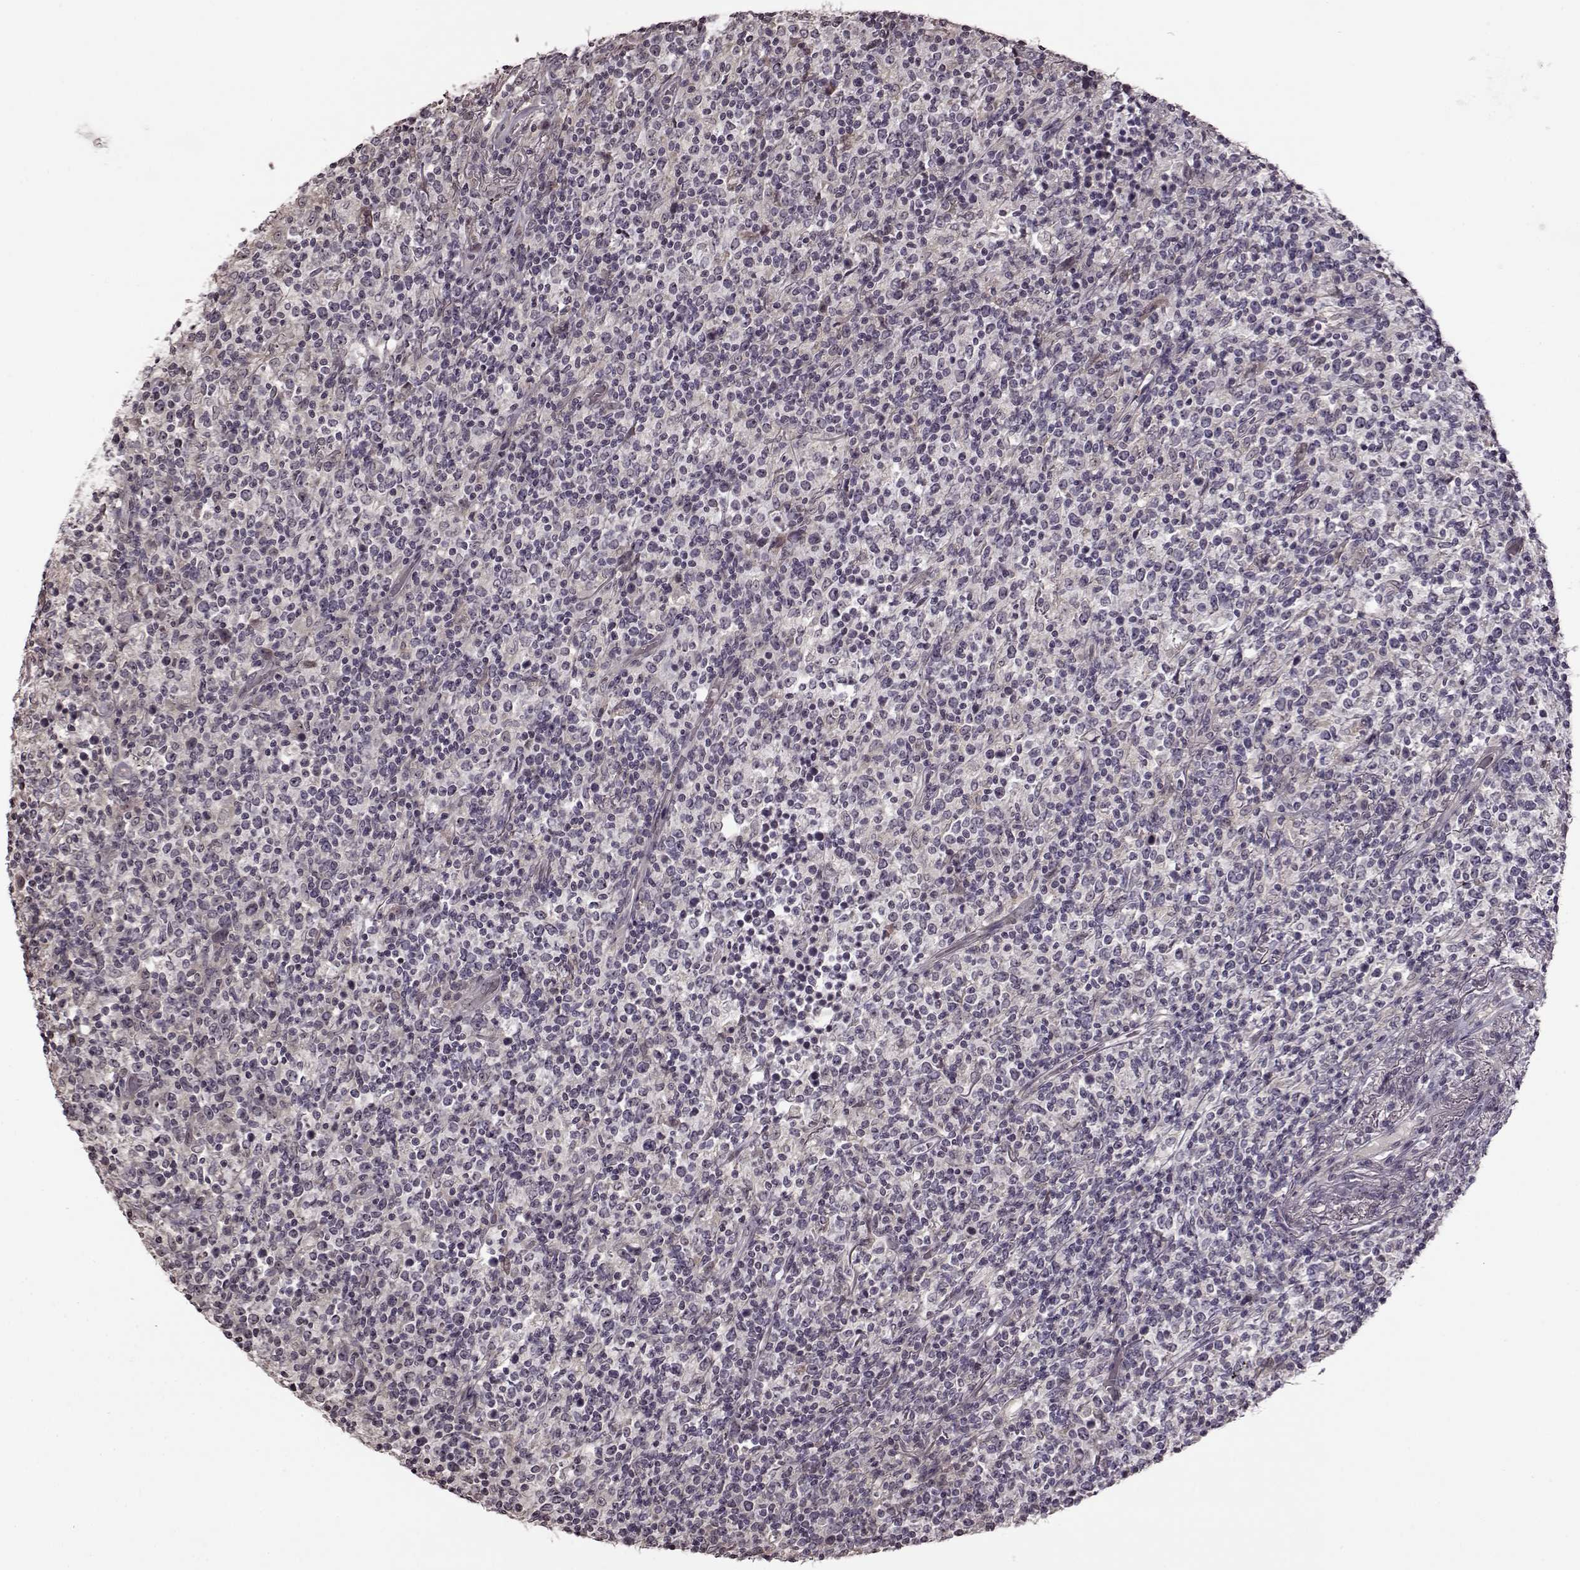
{"staining": {"intensity": "negative", "quantity": "none", "location": "none"}, "tissue": "lymphoma", "cell_type": "Tumor cells", "image_type": "cancer", "snomed": [{"axis": "morphology", "description": "Malignant lymphoma, non-Hodgkin's type, High grade"}, {"axis": "topography", "description": "Lung"}], "caption": "A micrograph of lymphoma stained for a protein reveals no brown staining in tumor cells. (Brightfield microscopy of DAB immunohistochemistry (IHC) at high magnification).", "gene": "FSHB", "patient": {"sex": "male", "age": 79}}